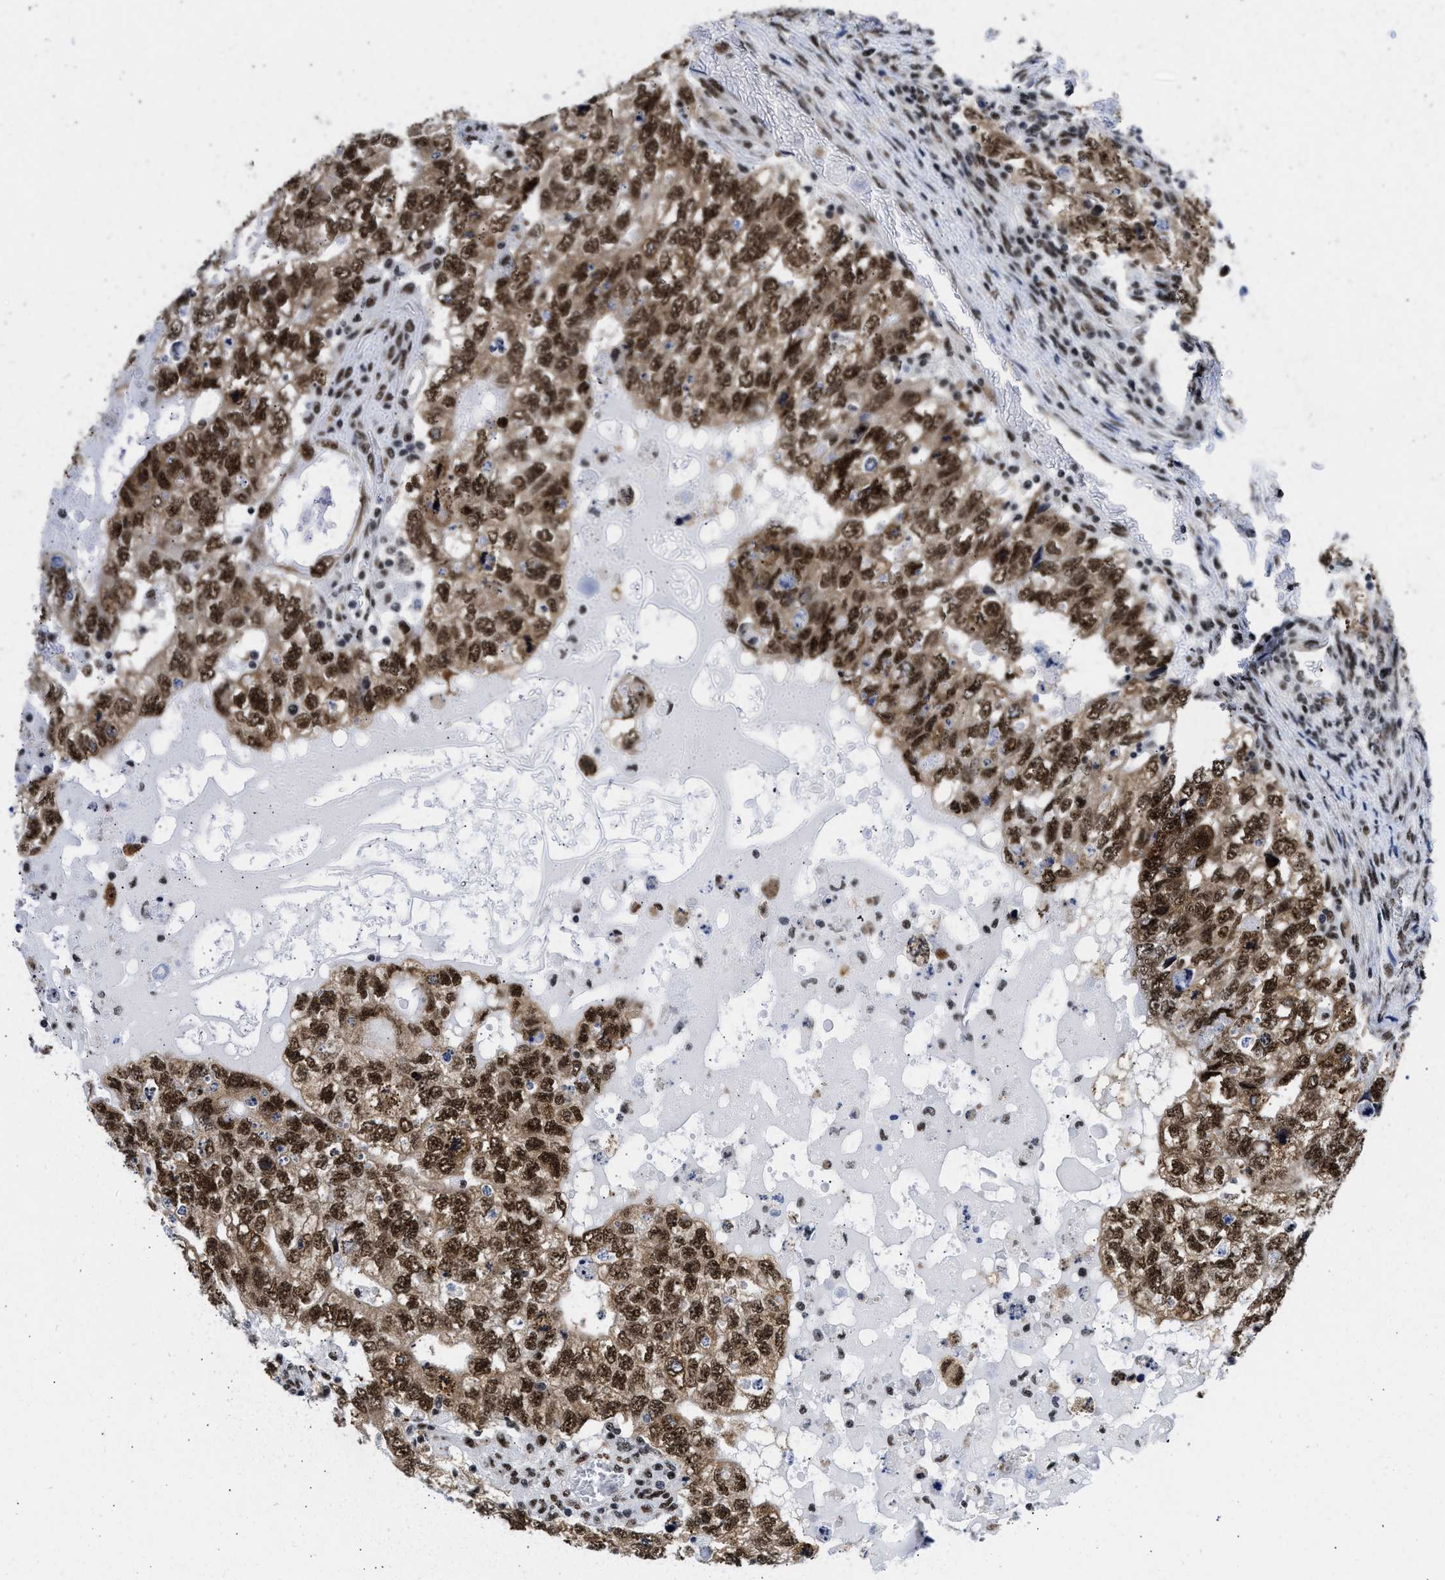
{"staining": {"intensity": "strong", "quantity": ">75%", "location": "cytoplasmic/membranous,nuclear"}, "tissue": "testis cancer", "cell_type": "Tumor cells", "image_type": "cancer", "snomed": [{"axis": "morphology", "description": "Carcinoma, Embryonal, NOS"}, {"axis": "topography", "description": "Testis"}], "caption": "The photomicrograph exhibits staining of embryonal carcinoma (testis), revealing strong cytoplasmic/membranous and nuclear protein positivity (brown color) within tumor cells.", "gene": "RBM8A", "patient": {"sex": "male", "age": 36}}